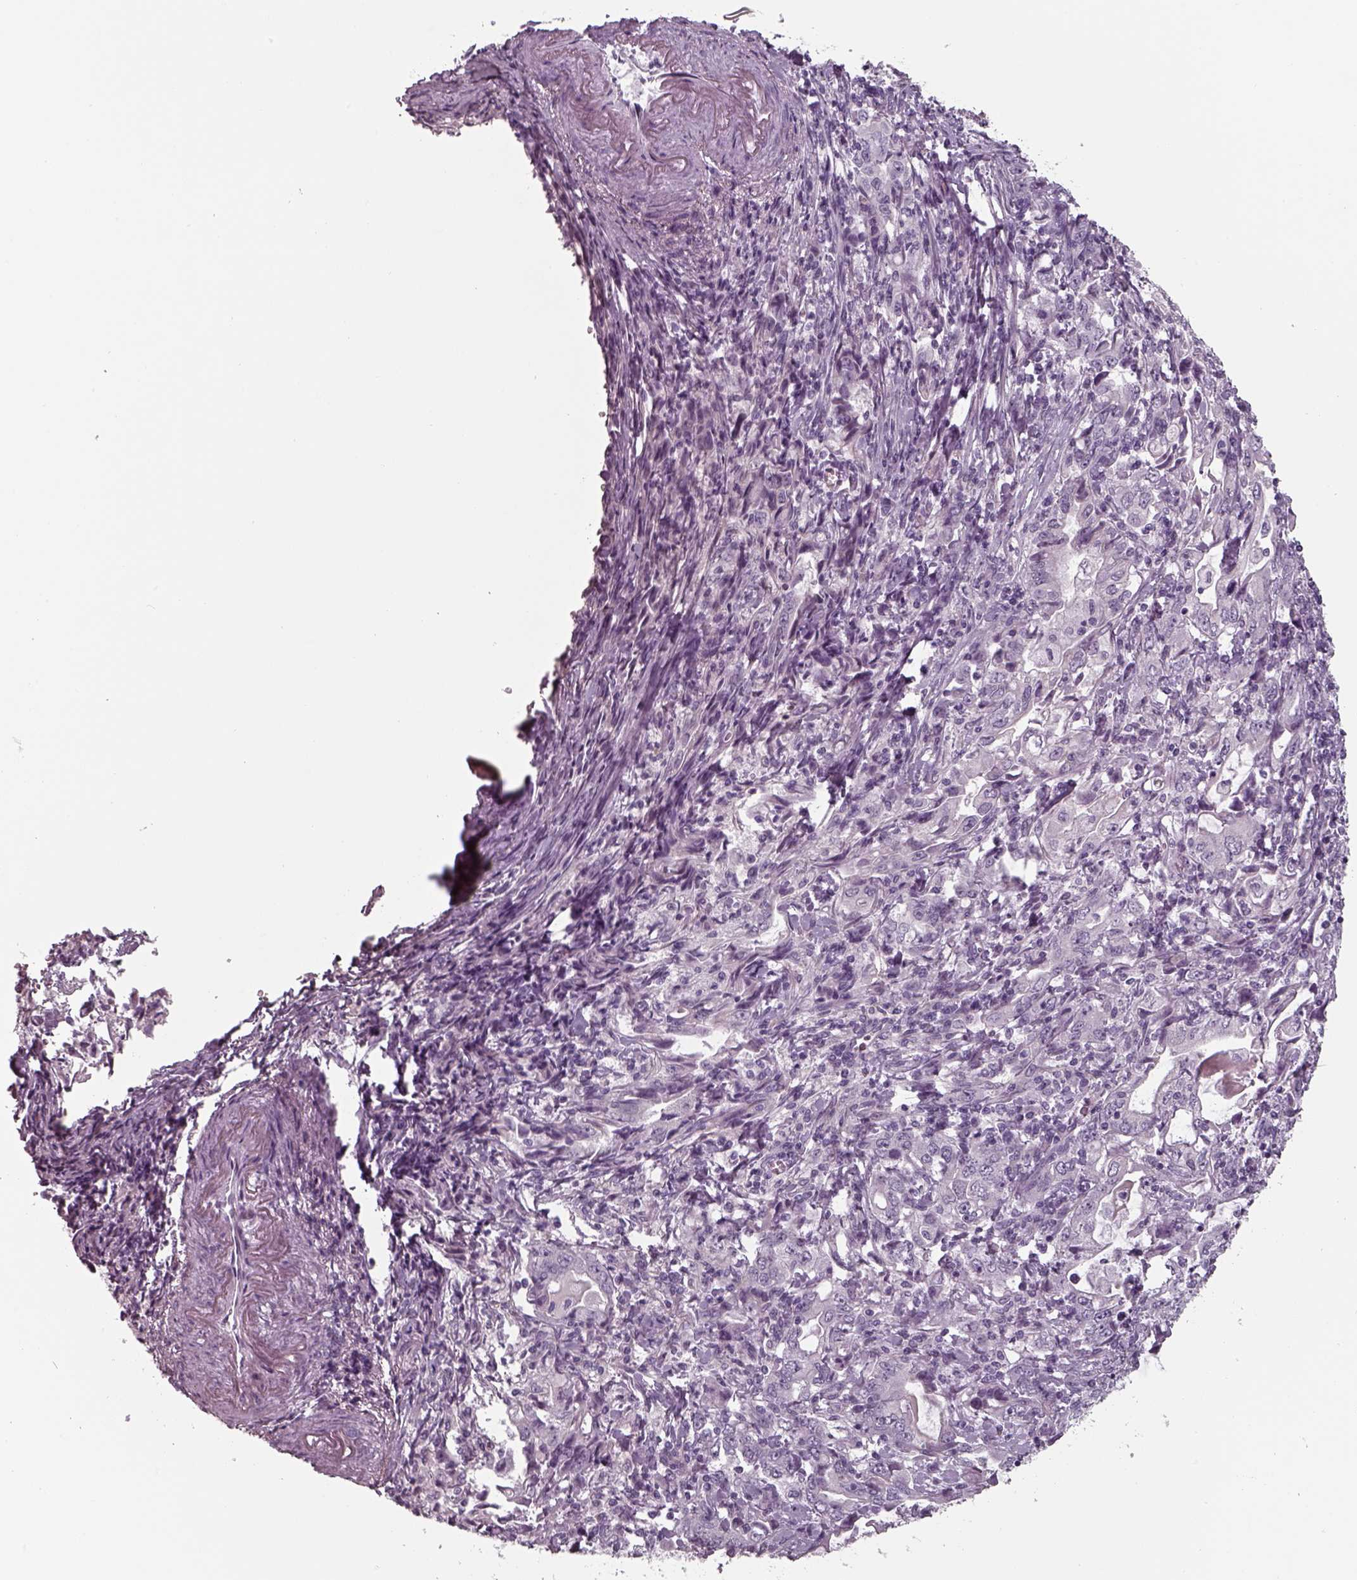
{"staining": {"intensity": "negative", "quantity": "none", "location": "none"}, "tissue": "stomach cancer", "cell_type": "Tumor cells", "image_type": "cancer", "snomed": [{"axis": "morphology", "description": "Adenocarcinoma, NOS"}, {"axis": "topography", "description": "Stomach, lower"}], "caption": "Stomach cancer was stained to show a protein in brown. There is no significant positivity in tumor cells. (DAB IHC, high magnification).", "gene": "SEPTIN14", "patient": {"sex": "female", "age": 72}}